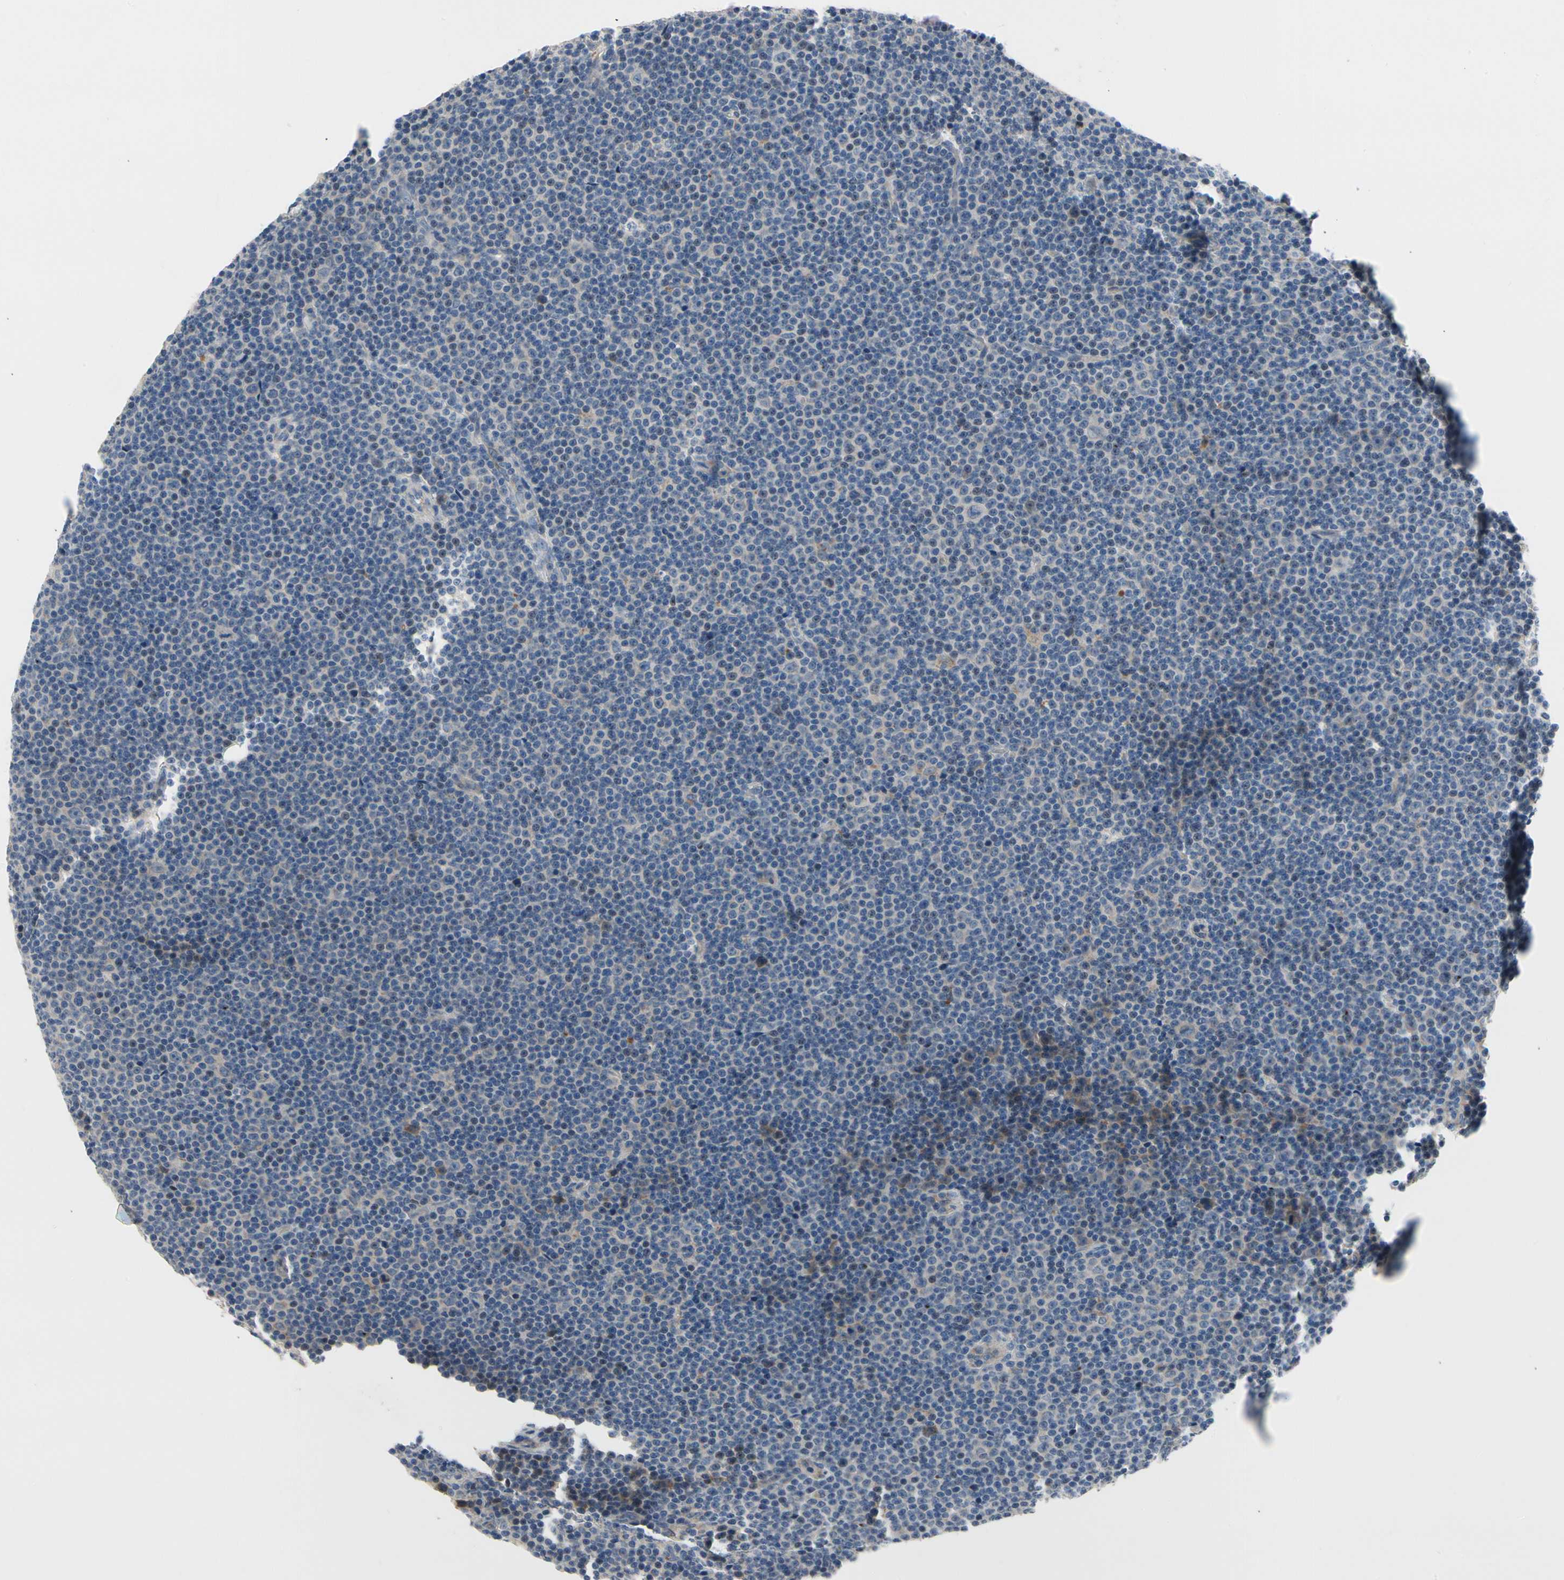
{"staining": {"intensity": "negative", "quantity": "none", "location": "none"}, "tissue": "lymphoma", "cell_type": "Tumor cells", "image_type": "cancer", "snomed": [{"axis": "morphology", "description": "Malignant lymphoma, non-Hodgkin's type, Low grade"}, {"axis": "topography", "description": "Lymph node"}], "caption": "Lymphoma stained for a protein using immunohistochemistry demonstrates no expression tumor cells.", "gene": "NFASC", "patient": {"sex": "female", "age": 67}}